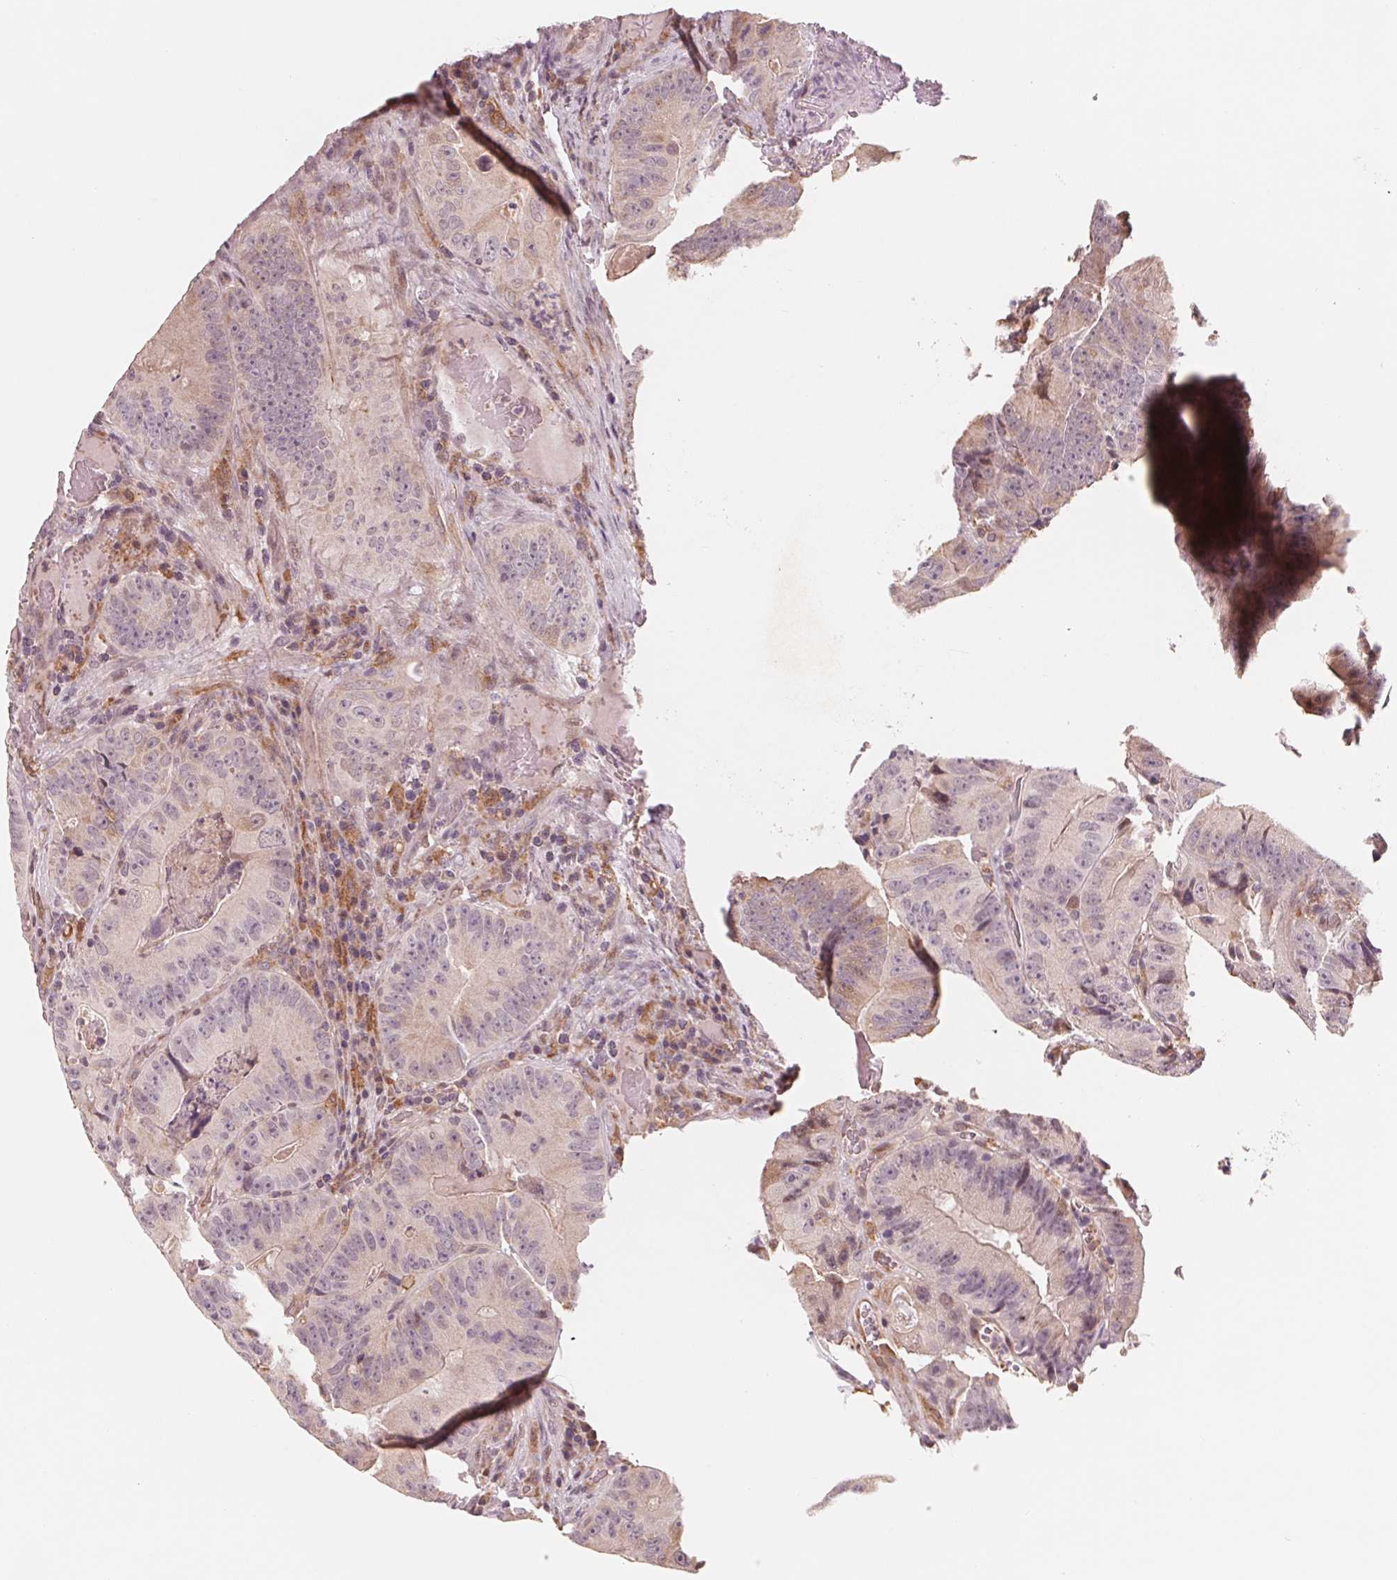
{"staining": {"intensity": "negative", "quantity": "none", "location": "none"}, "tissue": "colorectal cancer", "cell_type": "Tumor cells", "image_type": "cancer", "snomed": [{"axis": "morphology", "description": "Adenocarcinoma, NOS"}, {"axis": "topography", "description": "Colon"}], "caption": "A histopathology image of colorectal adenocarcinoma stained for a protein demonstrates no brown staining in tumor cells.", "gene": "IL9R", "patient": {"sex": "female", "age": 86}}